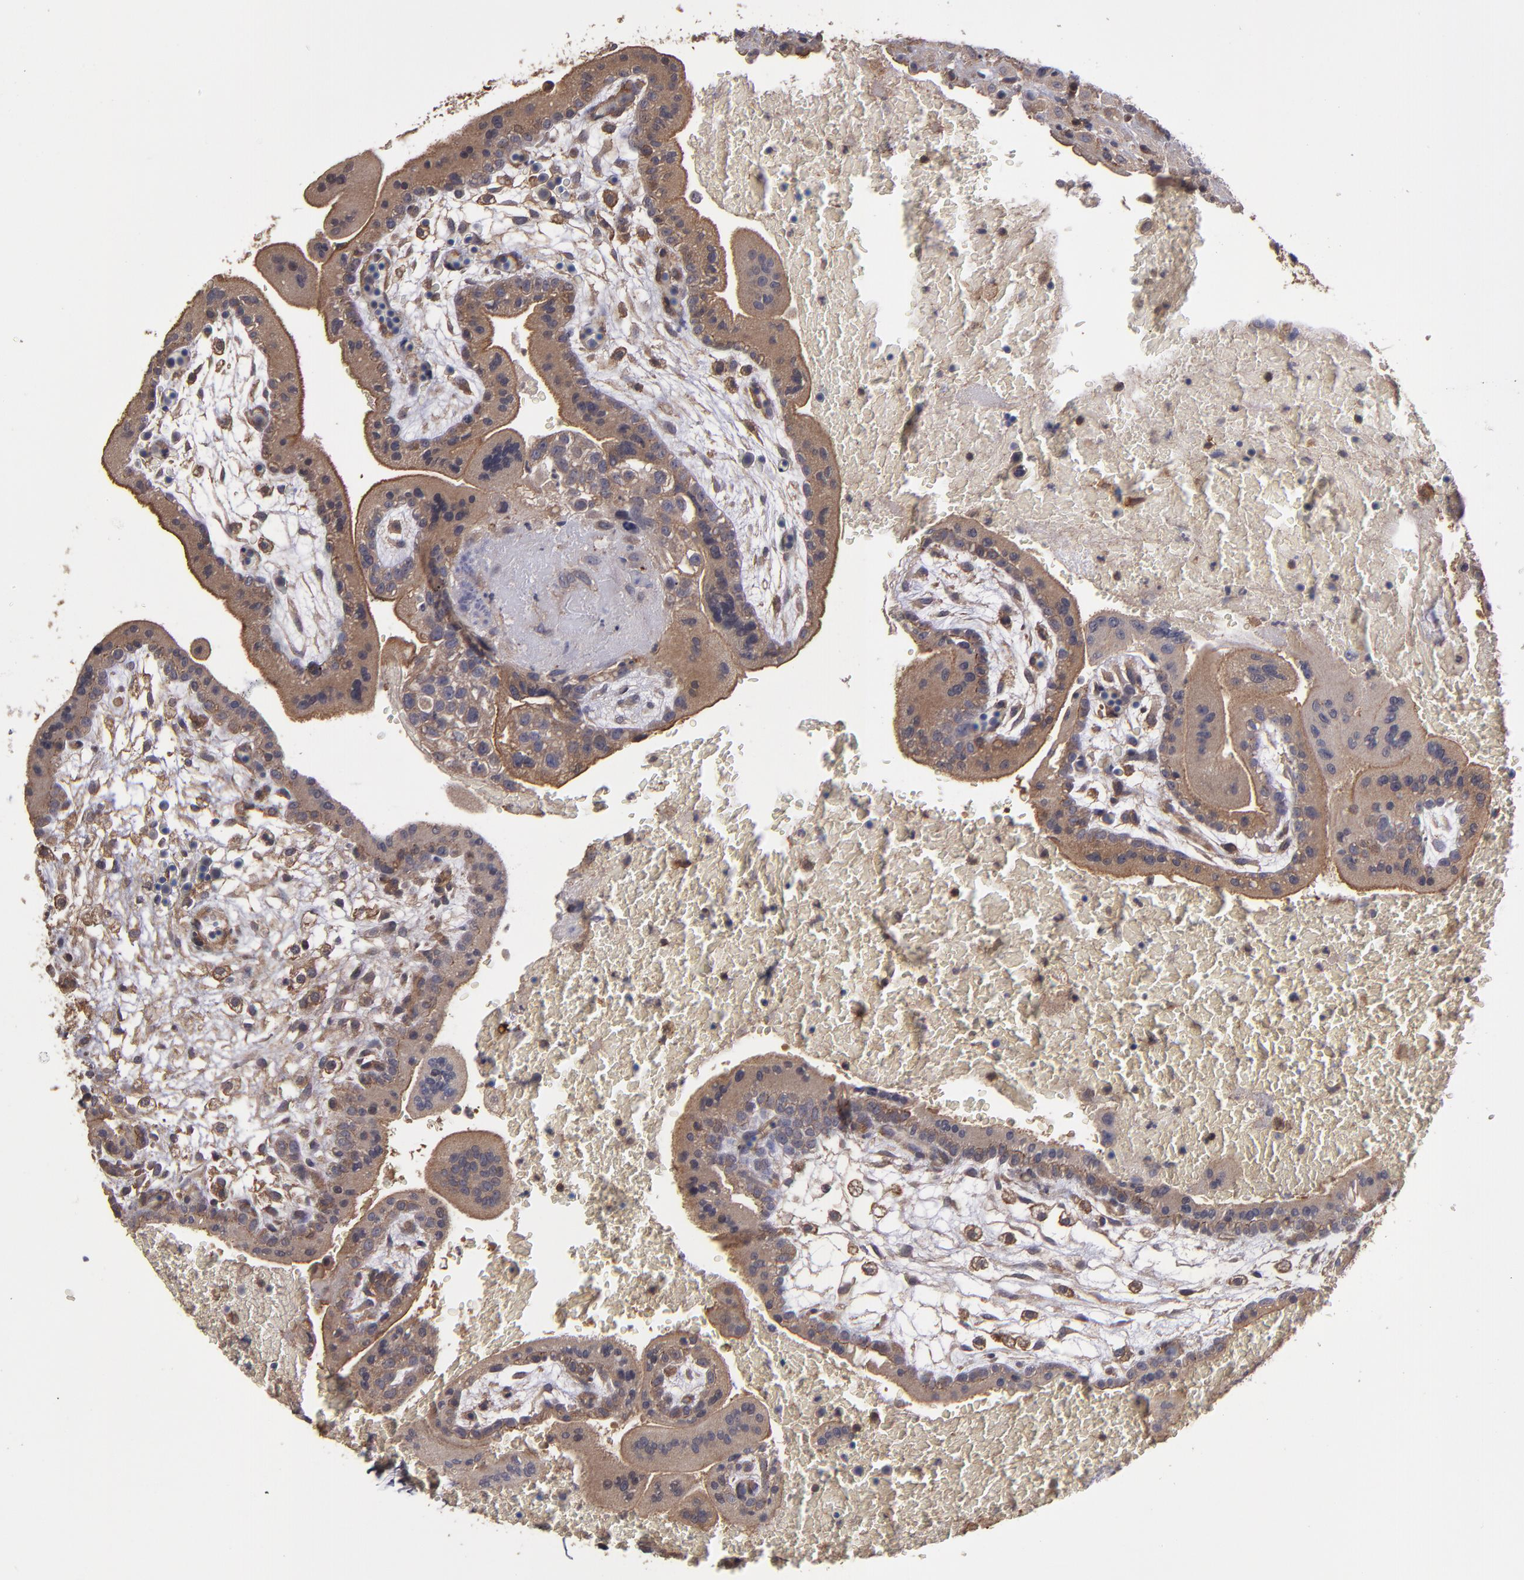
{"staining": {"intensity": "moderate", "quantity": ">75%", "location": "cytoplasmic/membranous"}, "tissue": "placenta", "cell_type": "Decidual cells", "image_type": "normal", "snomed": [{"axis": "morphology", "description": "Normal tissue, NOS"}, {"axis": "topography", "description": "Placenta"}], "caption": "Placenta stained with a brown dye shows moderate cytoplasmic/membranous positive staining in about >75% of decidual cells.", "gene": "NF2", "patient": {"sex": "female", "age": 35}}